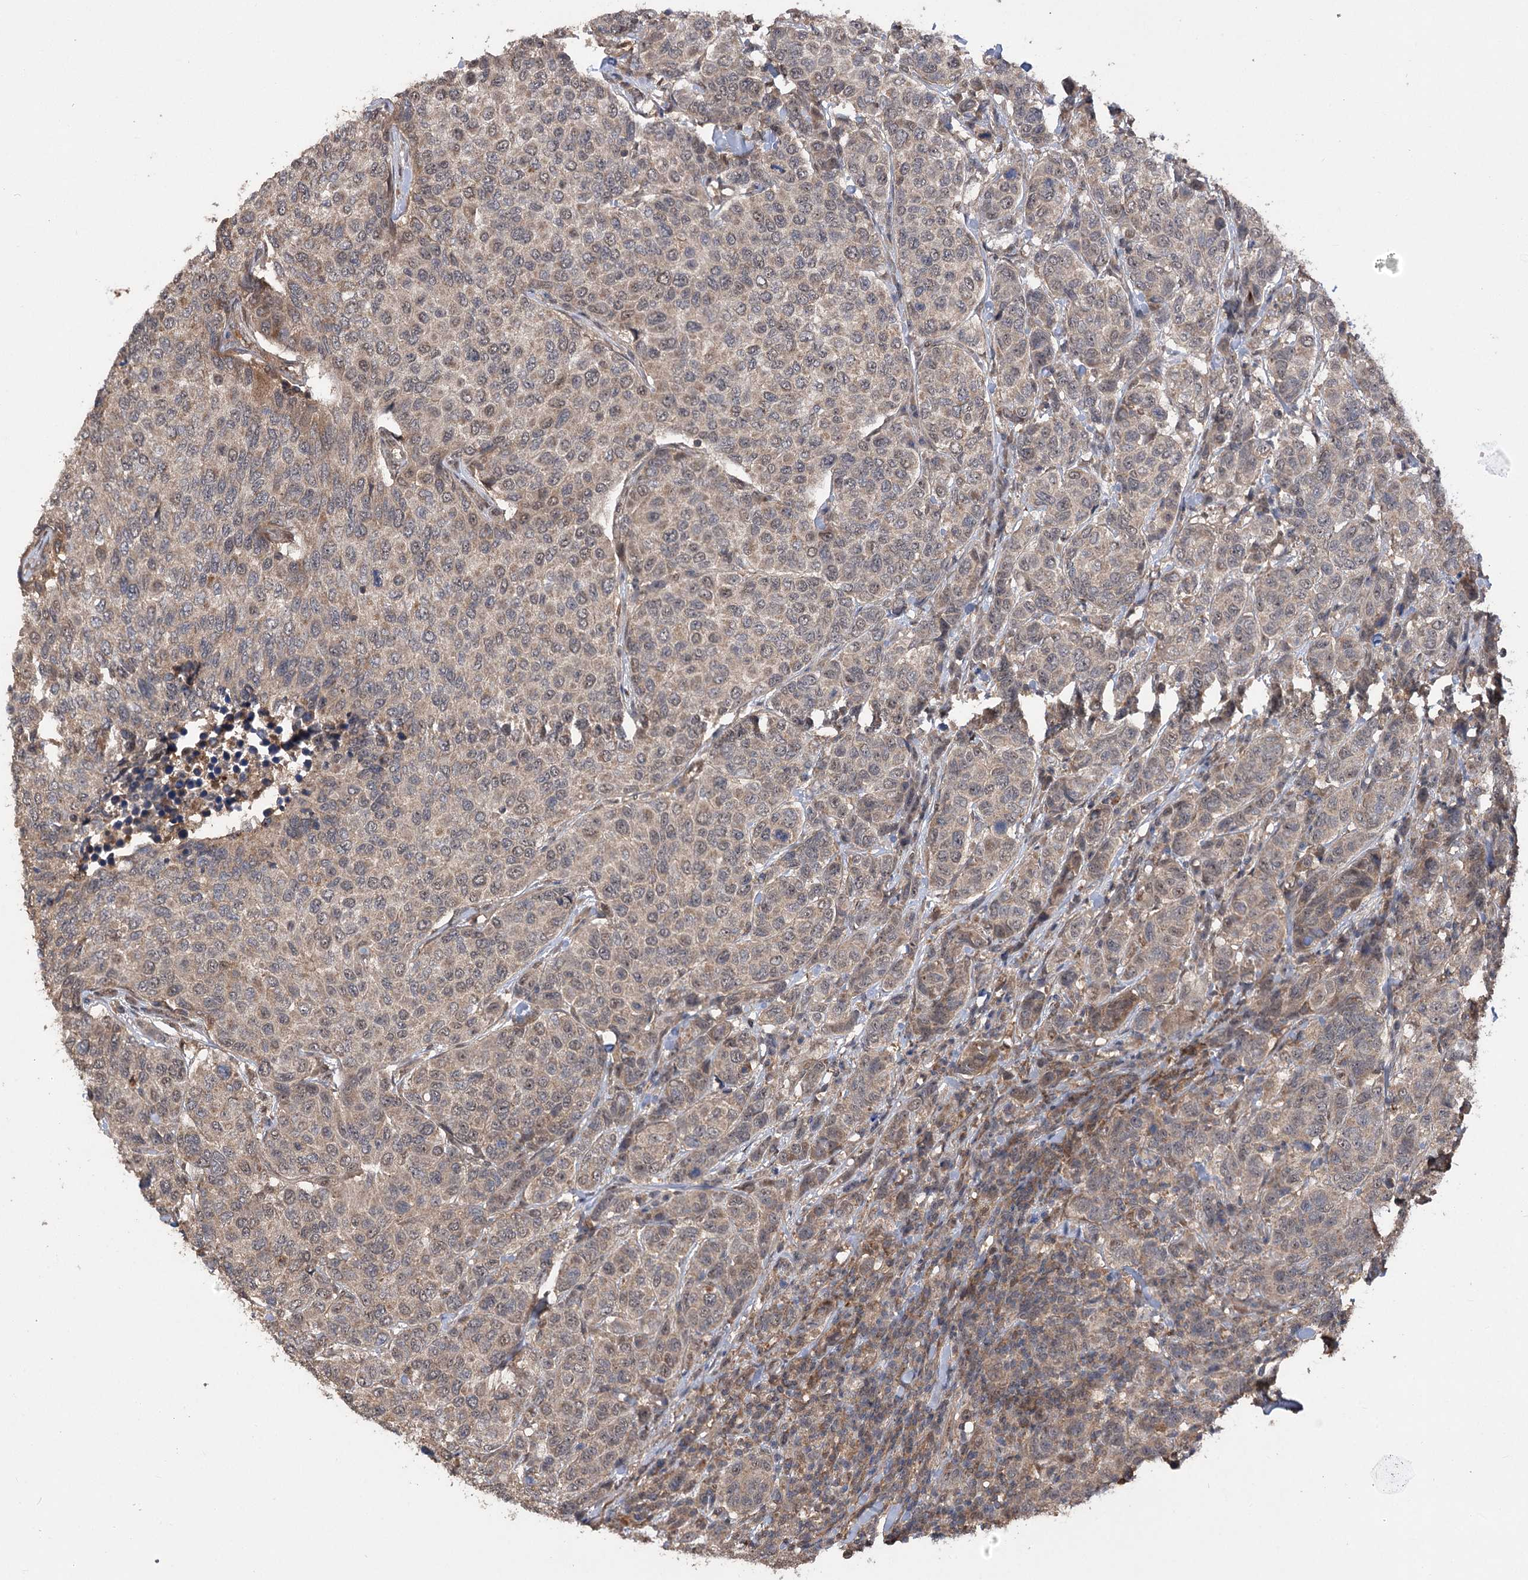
{"staining": {"intensity": "weak", "quantity": ">75%", "location": "cytoplasmic/membranous,nuclear"}, "tissue": "breast cancer", "cell_type": "Tumor cells", "image_type": "cancer", "snomed": [{"axis": "morphology", "description": "Duct carcinoma"}, {"axis": "topography", "description": "Breast"}], "caption": "A histopathology image of human breast infiltrating ductal carcinoma stained for a protein exhibits weak cytoplasmic/membranous and nuclear brown staining in tumor cells. Using DAB (brown) and hematoxylin (blue) stains, captured at high magnification using brightfield microscopy.", "gene": "TENM2", "patient": {"sex": "female", "age": 55}}